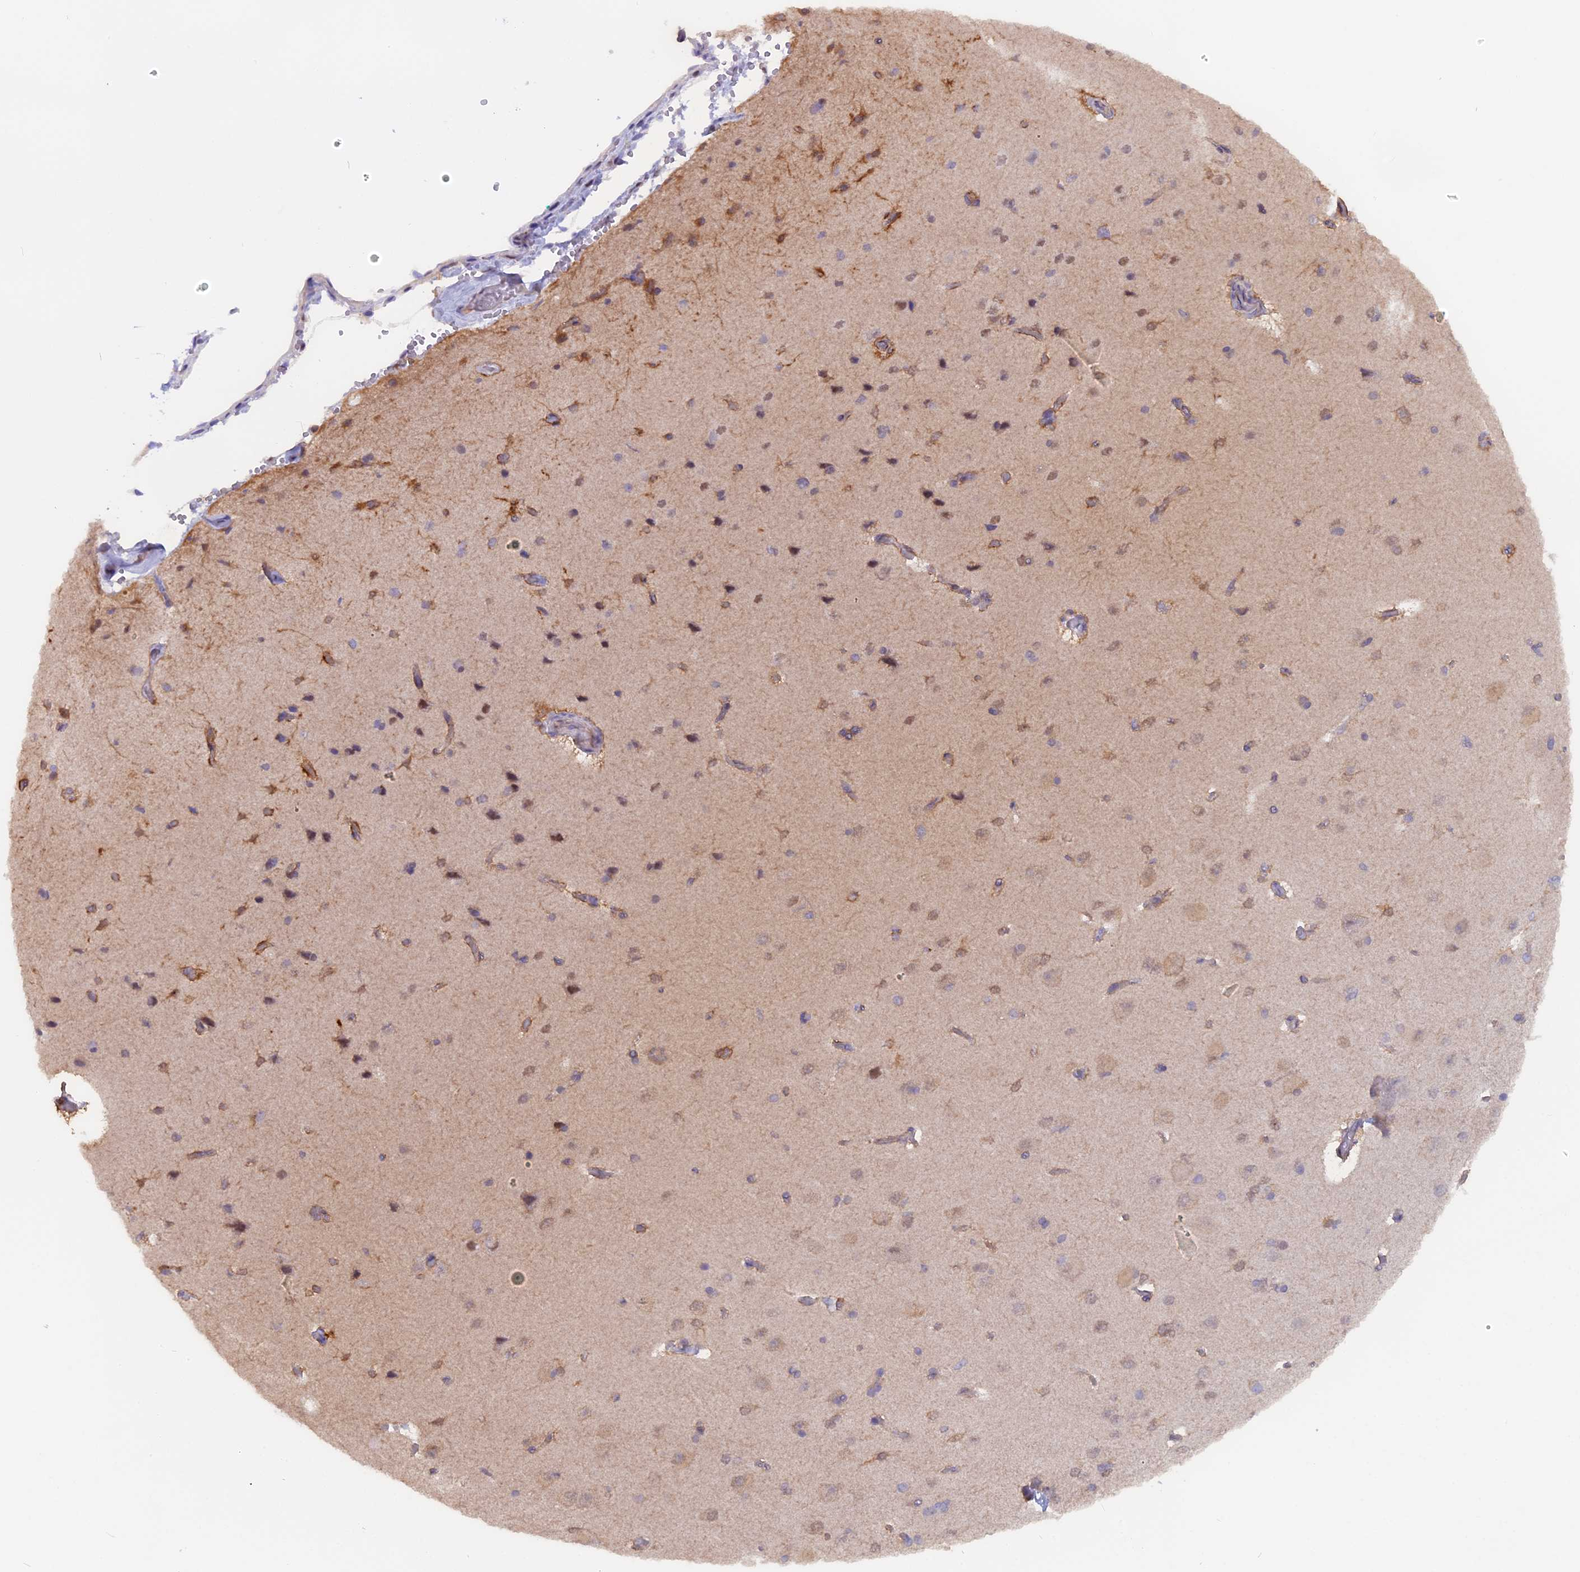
{"staining": {"intensity": "moderate", "quantity": "25%-75%", "location": "cytoplasmic/membranous"}, "tissue": "cerebral cortex", "cell_type": "Endothelial cells", "image_type": "normal", "snomed": [{"axis": "morphology", "description": "Normal tissue, NOS"}, {"axis": "topography", "description": "Cerebral cortex"}], "caption": "The photomicrograph shows a brown stain indicating the presence of a protein in the cytoplasmic/membranous of endothelial cells in cerebral cortex.", "gene": "FAM118B", "patient": {"sex": "male", "age": 62}}